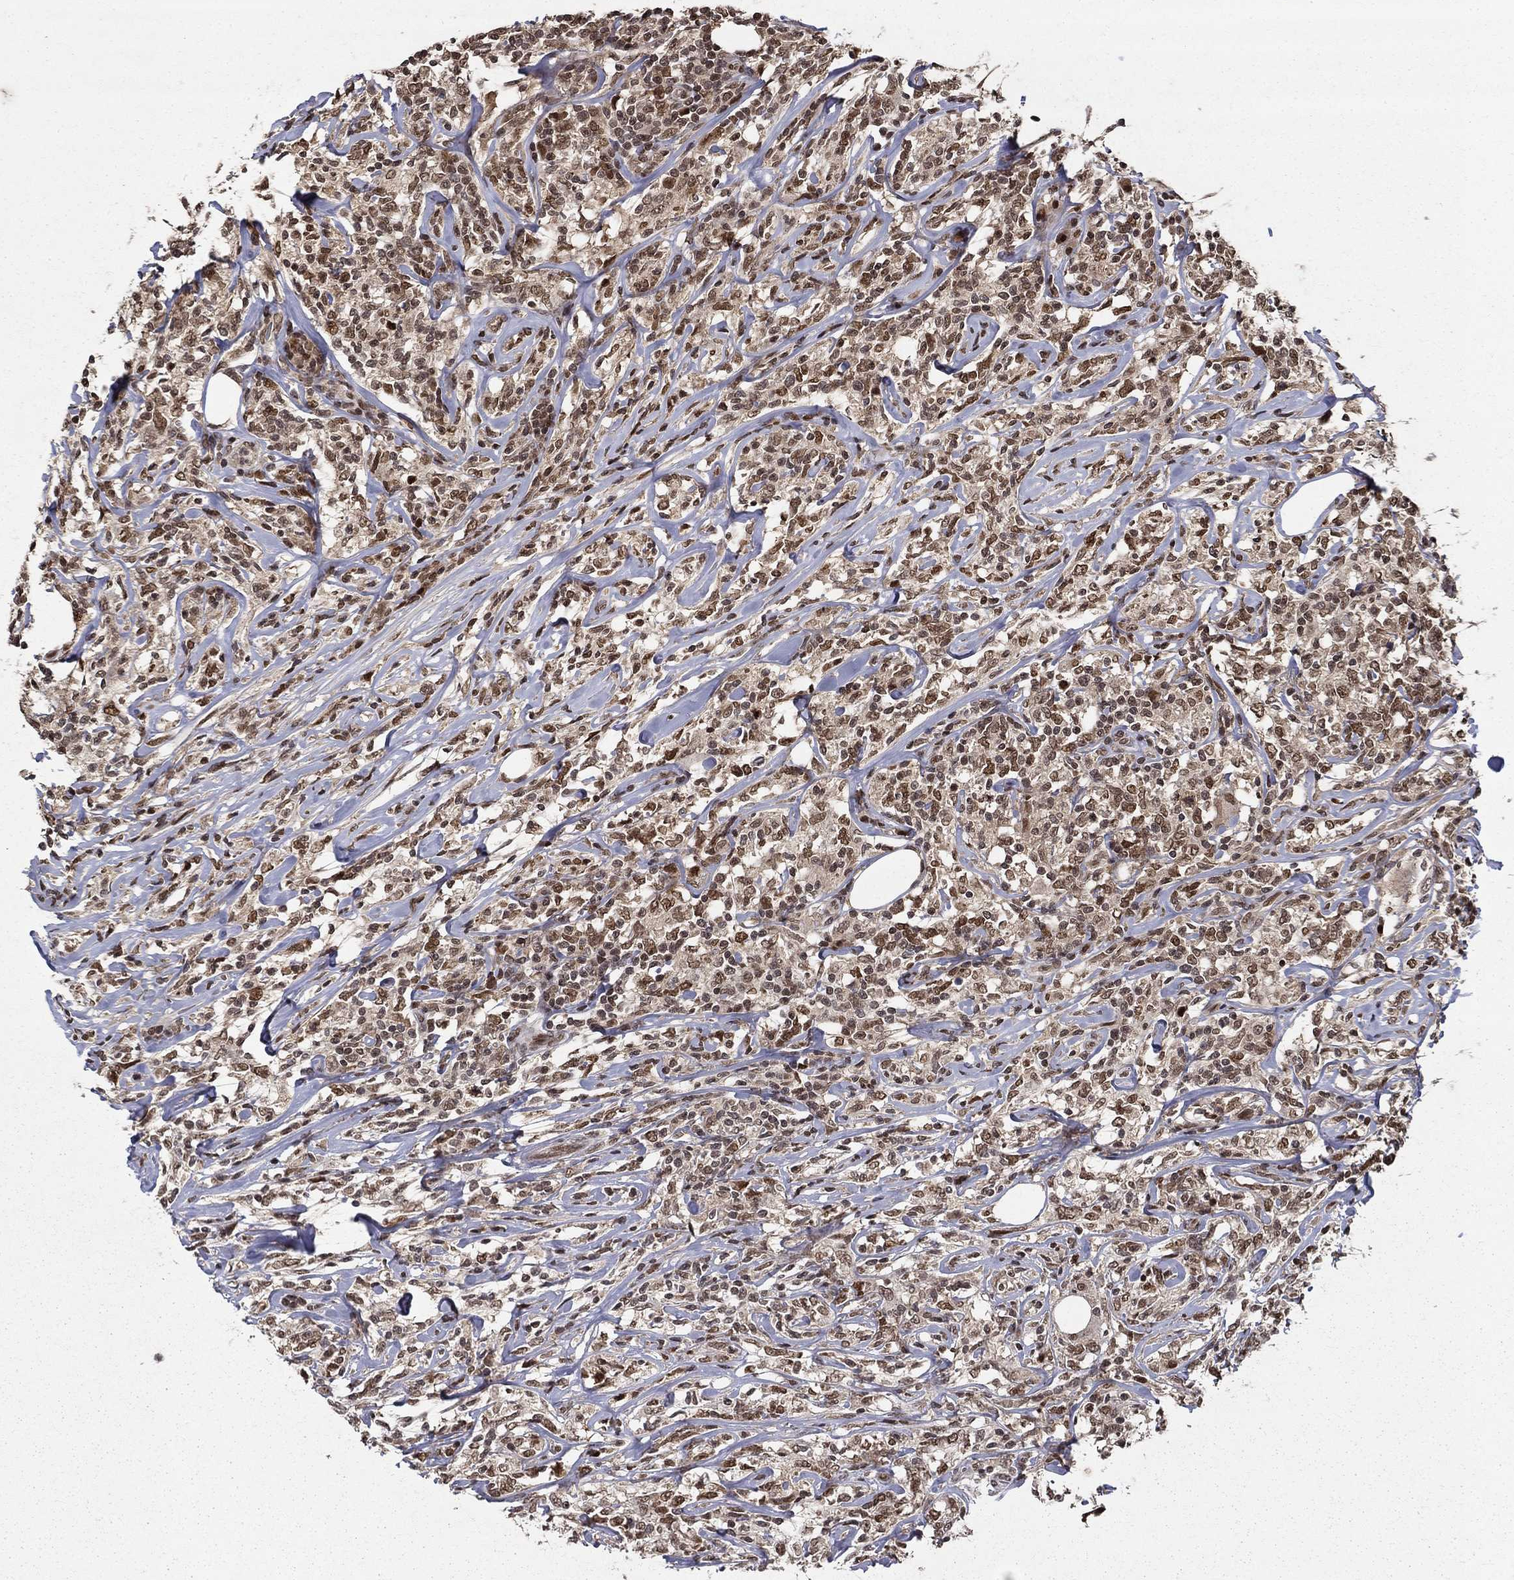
{"staining": {"intensity": "moderate", "quantity": ">75%", "location": "nuclear"}, "tissue": "lymphoma", "cell_type": "Tumor cells", "image_type": "cancer", "snomed": [{"axis": "morphology", "description": "Malignant lymphoma, non-Hodgkin's type, High grade"}, {"axis": "topography", "description": "Lymph node"}], "caption": "This photomicrograph exhibits immunohistochemistry staining of lymphoma, with medium moderate nuclear expression in approximately >75% of tumor cells.", "gene": "CDCA7L", "patient": {"sex": "female", "age": 84}}